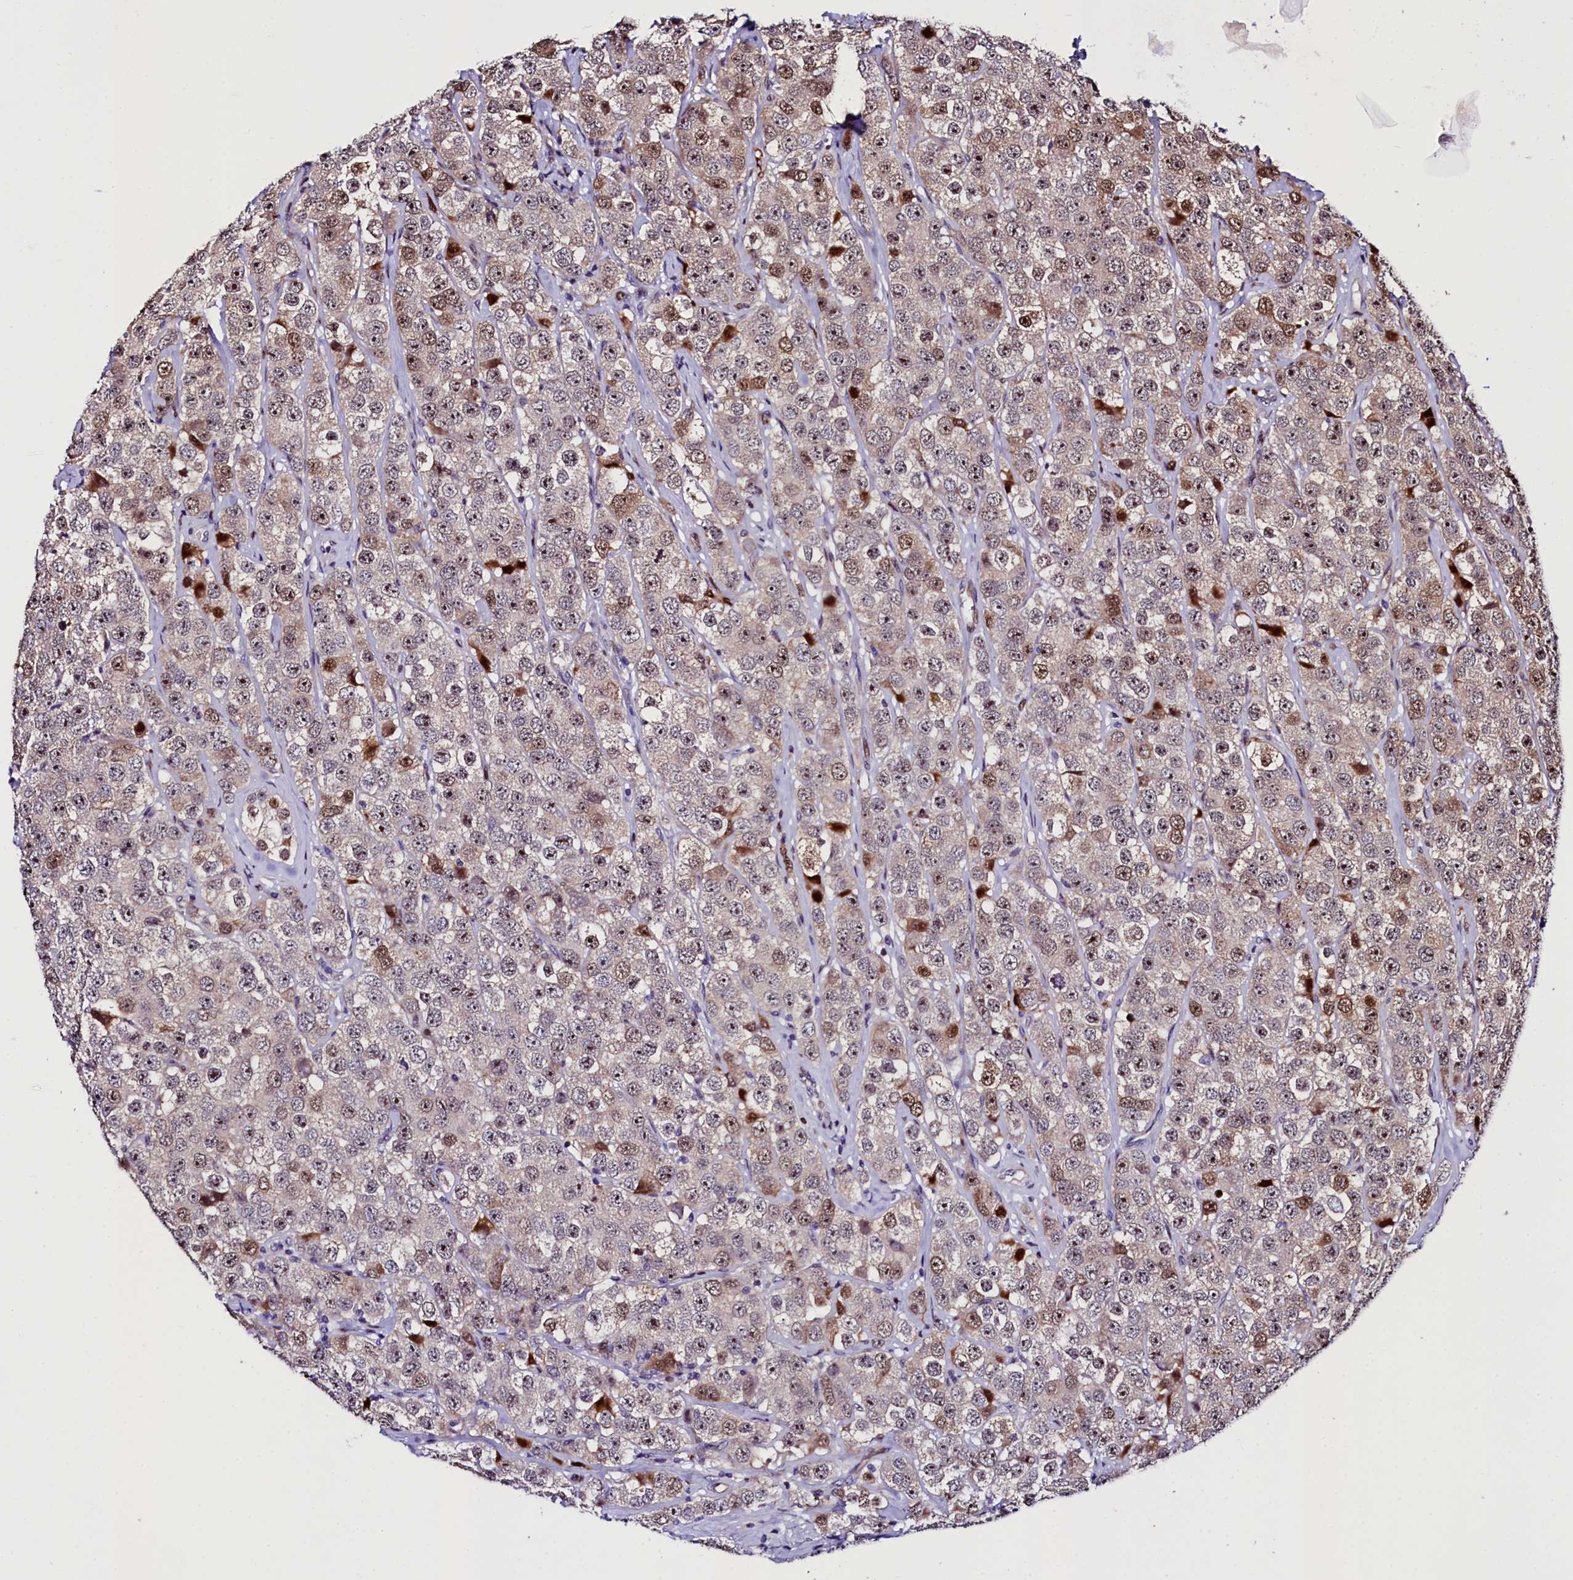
{"staining": {"intensity": "moderate", "quantity": "<25%", "location": "cytoplasmic/membranous,nuclear"}, "tissue": "testis cancer", "cell_type": "Tumor cells", "image_type": "cancer", "snomed": [{"axis": "morphology", "description": "Seminoma, NOS"}, {"axis": "topography", "description": "Testis"}], "caption": "Protein expression analysis of testis cancer displays moderate cytoplasmic/membranous and nuclear staining in approximately <25% of tumor cells.", "gene": "TRMT112", "patient": {"sex": "male", "age": 28}}